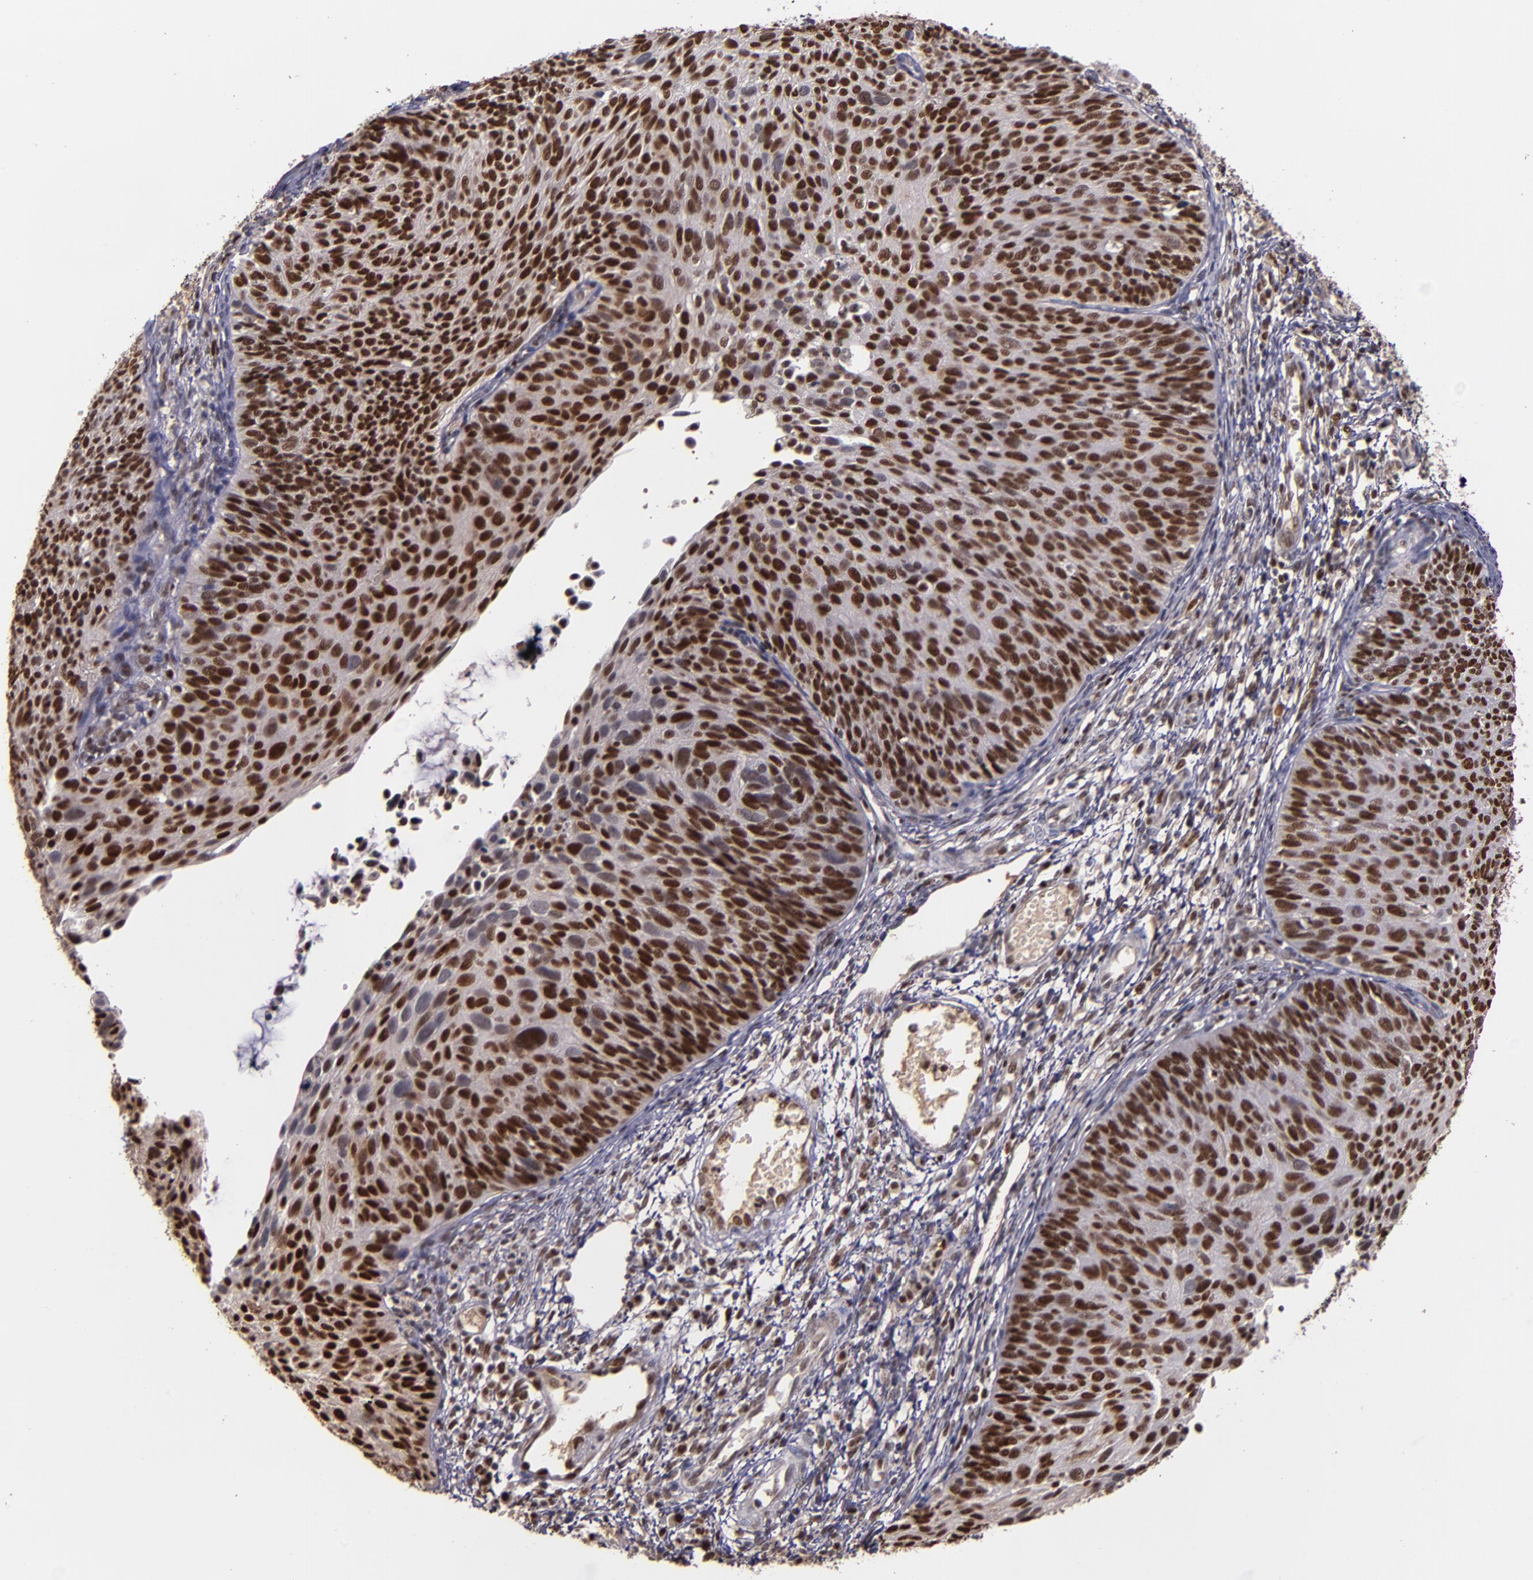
{"staining": {"intensity": "strong", "quantity": ">75%", "location": "nuclear"}, "tissue": "cervical cancer", "cell_type": "Tumor cells", "image_type": "cancer", "snomed": [{"axis": "morphology", "description": "Squamous cell carcinoma, NOS"}, {"axis": "topography", "description": "Cervix"}], "caption": "Human squamous cell carcinoma (cervical) stained for a protein (brown) displays strong nuclear positive expression in about >75% of tumor cells.", "gene": "CHEK2", "patient": {"sex": "female", "age": 36}}